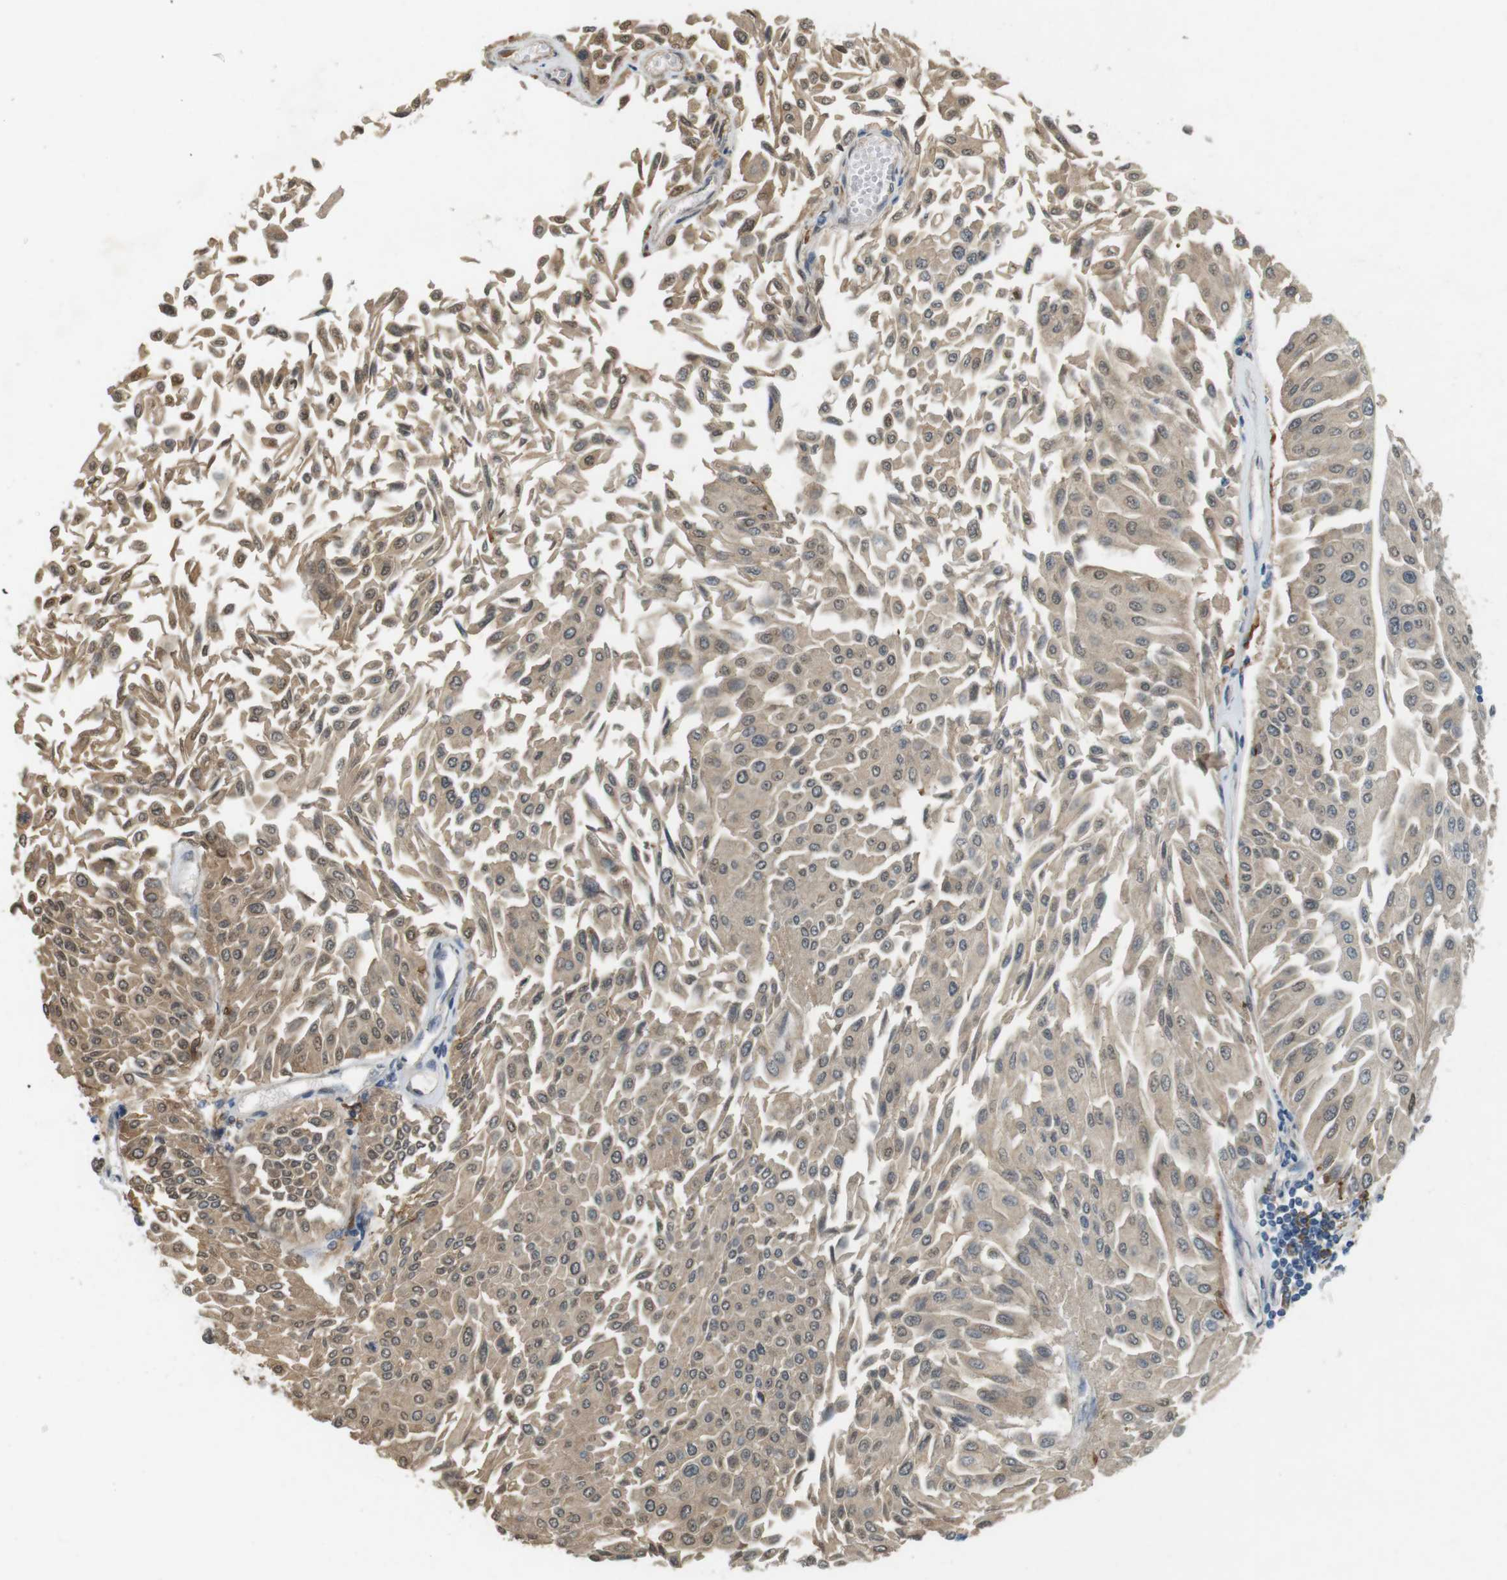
{"staining": {"intensity": "weak", "quantity": ">75%", "location": "cytoplasmic/membranous,nuclear"}, "tissue": "urothelial cancer", "cell_type": "Tumor cells", "image_type": "cancer", "snomed": [{"axis": "morphology", "description": "Urothelial carcinoma, Low grade"}, {"axis": "topography", "description": "Urinary bladder"}], "caption": "This is an image of IHC staining of low-grade urothelial carcinoma, which shows weak staining in the cytoplasmic/membranous and nuclear of tumor cells.", "gene": "CDK14", "patient": {"sex": "male", "age": 67}}